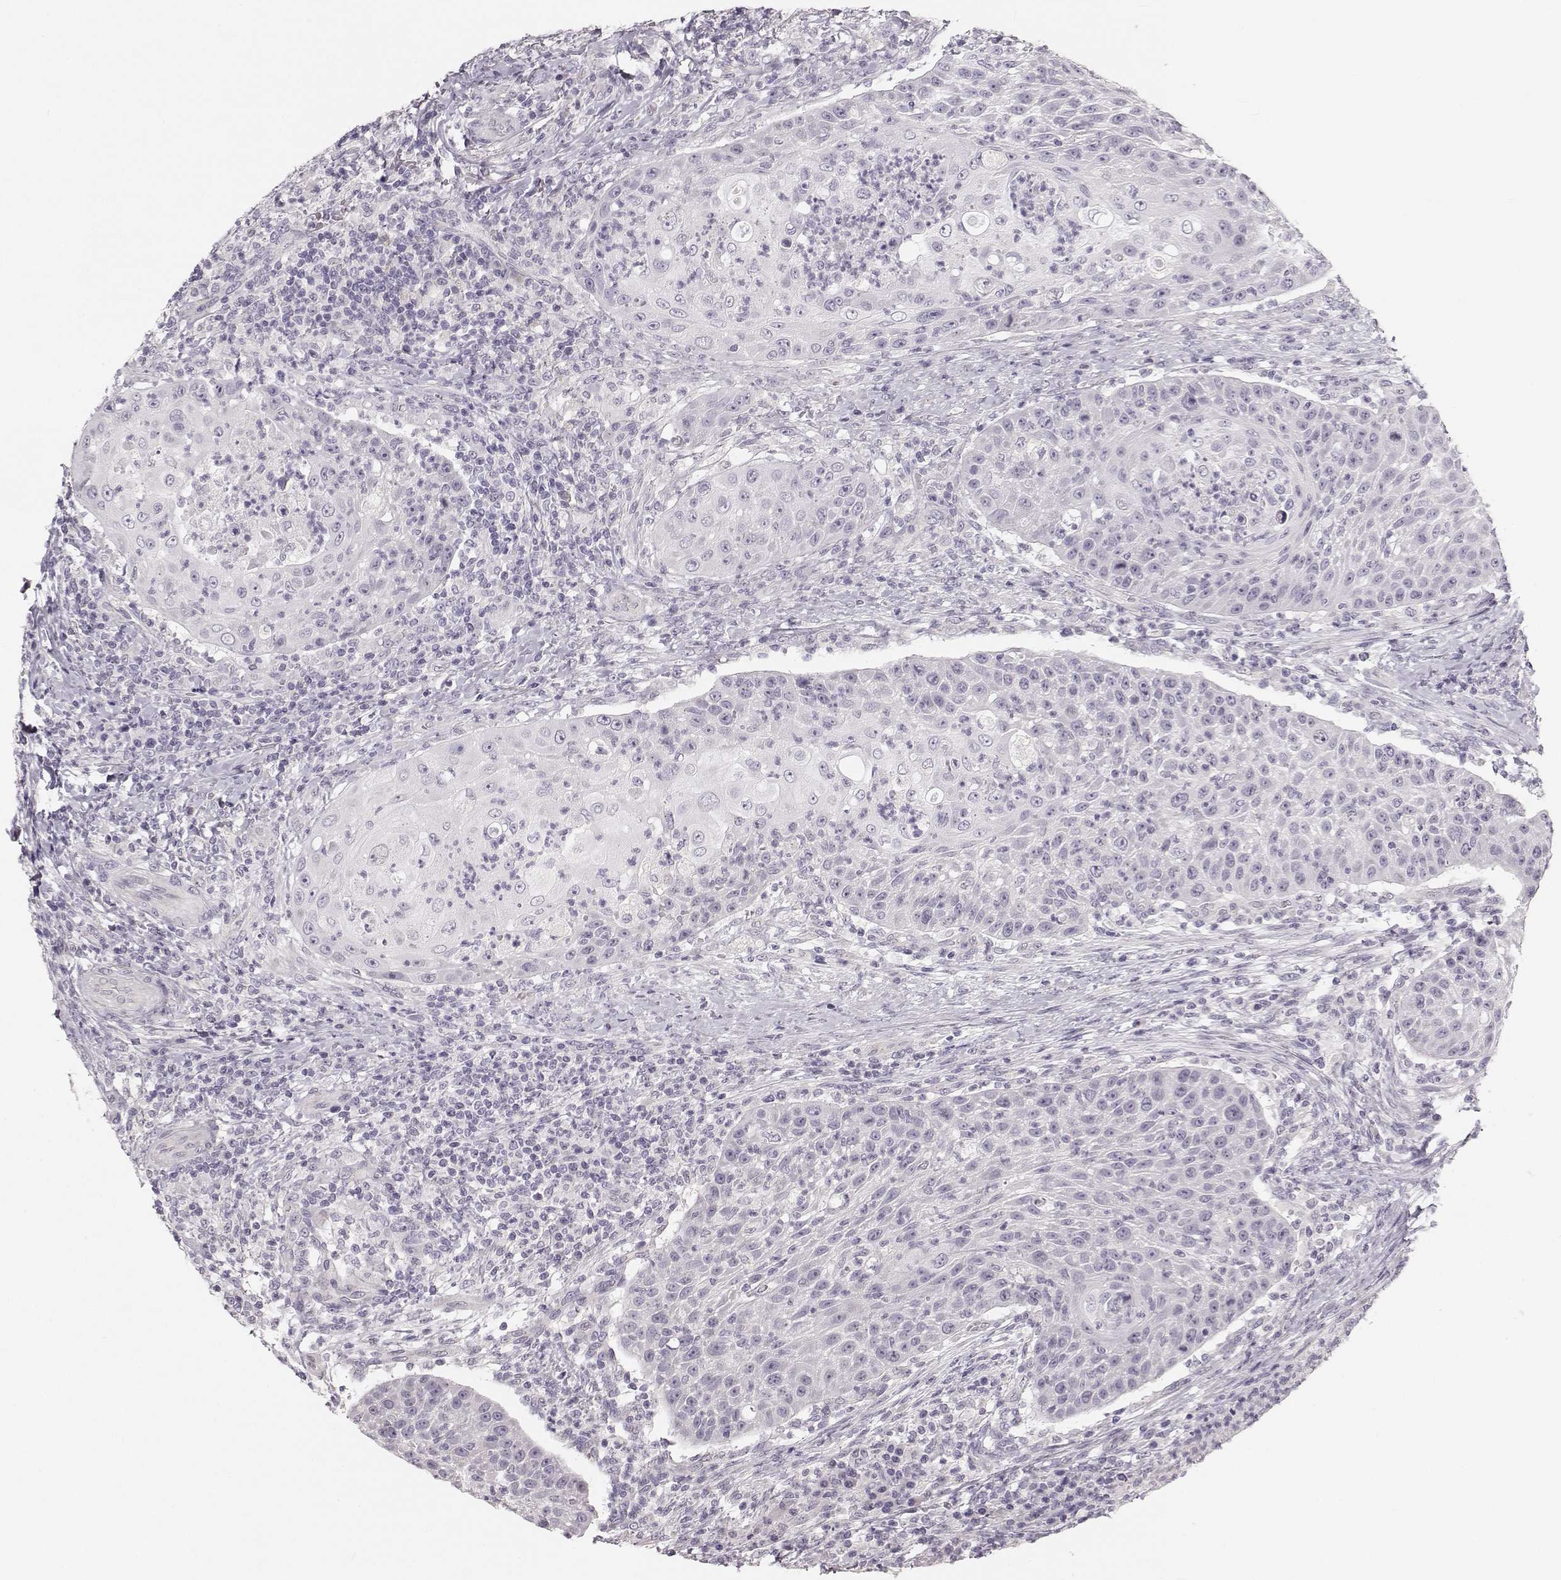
{"staining": {"intensity": "negative", "quantity": "none", "location": "none"}, "tissue": "head and neck cancer", "cell_type": "Tumor cells", "image_type": "cancer", "snomed": [{"axis": "morphology", "description": "Squamous cell carcinoma, NOS"}, {"axis": "topography", "description": "Head-Neck"}], "caption": "Human squamous cell carcinoma (head and neck) stained for a protein using immunohistochemistry shows no expression in tumor cells.", "gene": "OIP5", "patient": {"sex": "male", "age": 69}}